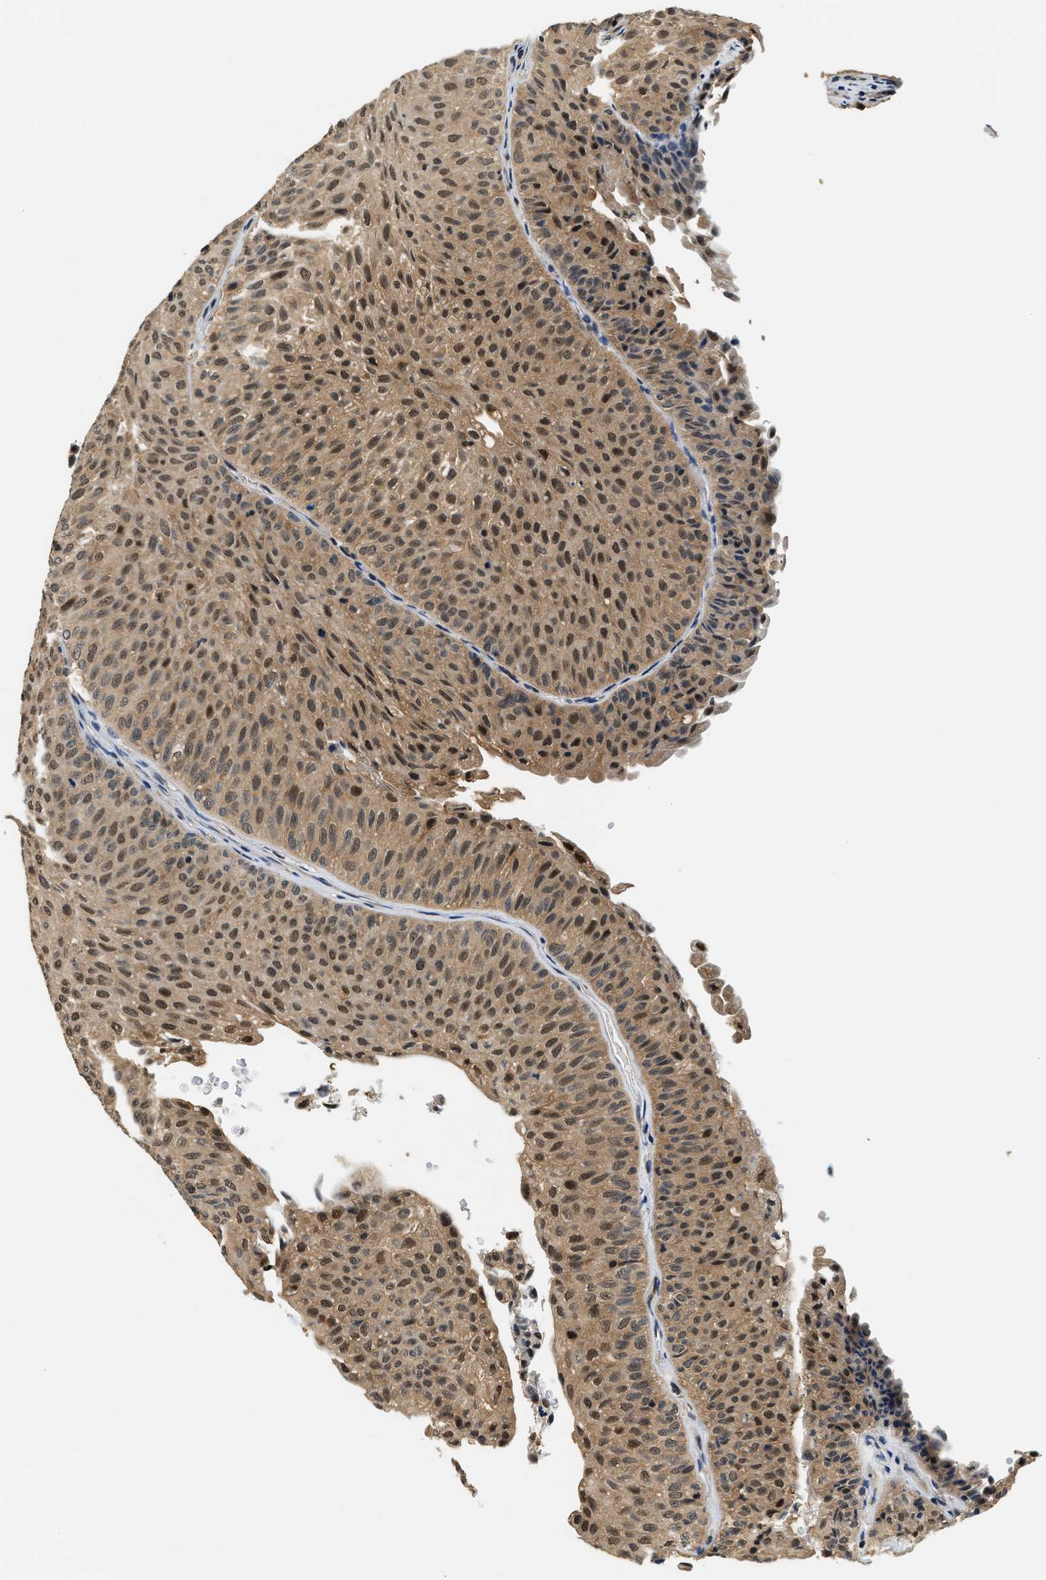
{"staining": {"intensity": "moderate", "quantity": ">75%", "location": "cytoplasmic/membranous,nuclear"}, "tissue": "urothelial cancer", "cell_type": "Tumor cells", "image_type": "cancer", "snomed": [{"axis": "morphology", "description": "Urothelial carcinoma, Low grade"}, {"axis": "topography", "description": "Urinary bladder"}], "caption": "This is a micrograph of immunohistochemistry staining of low-grade urothelial carcinoma, which shows moderate staining in the cytoplasmic/membranous and nuclear of tumor cells.", "gene": "PSMD3", "patient": {"sex": "male", "age": 78}}